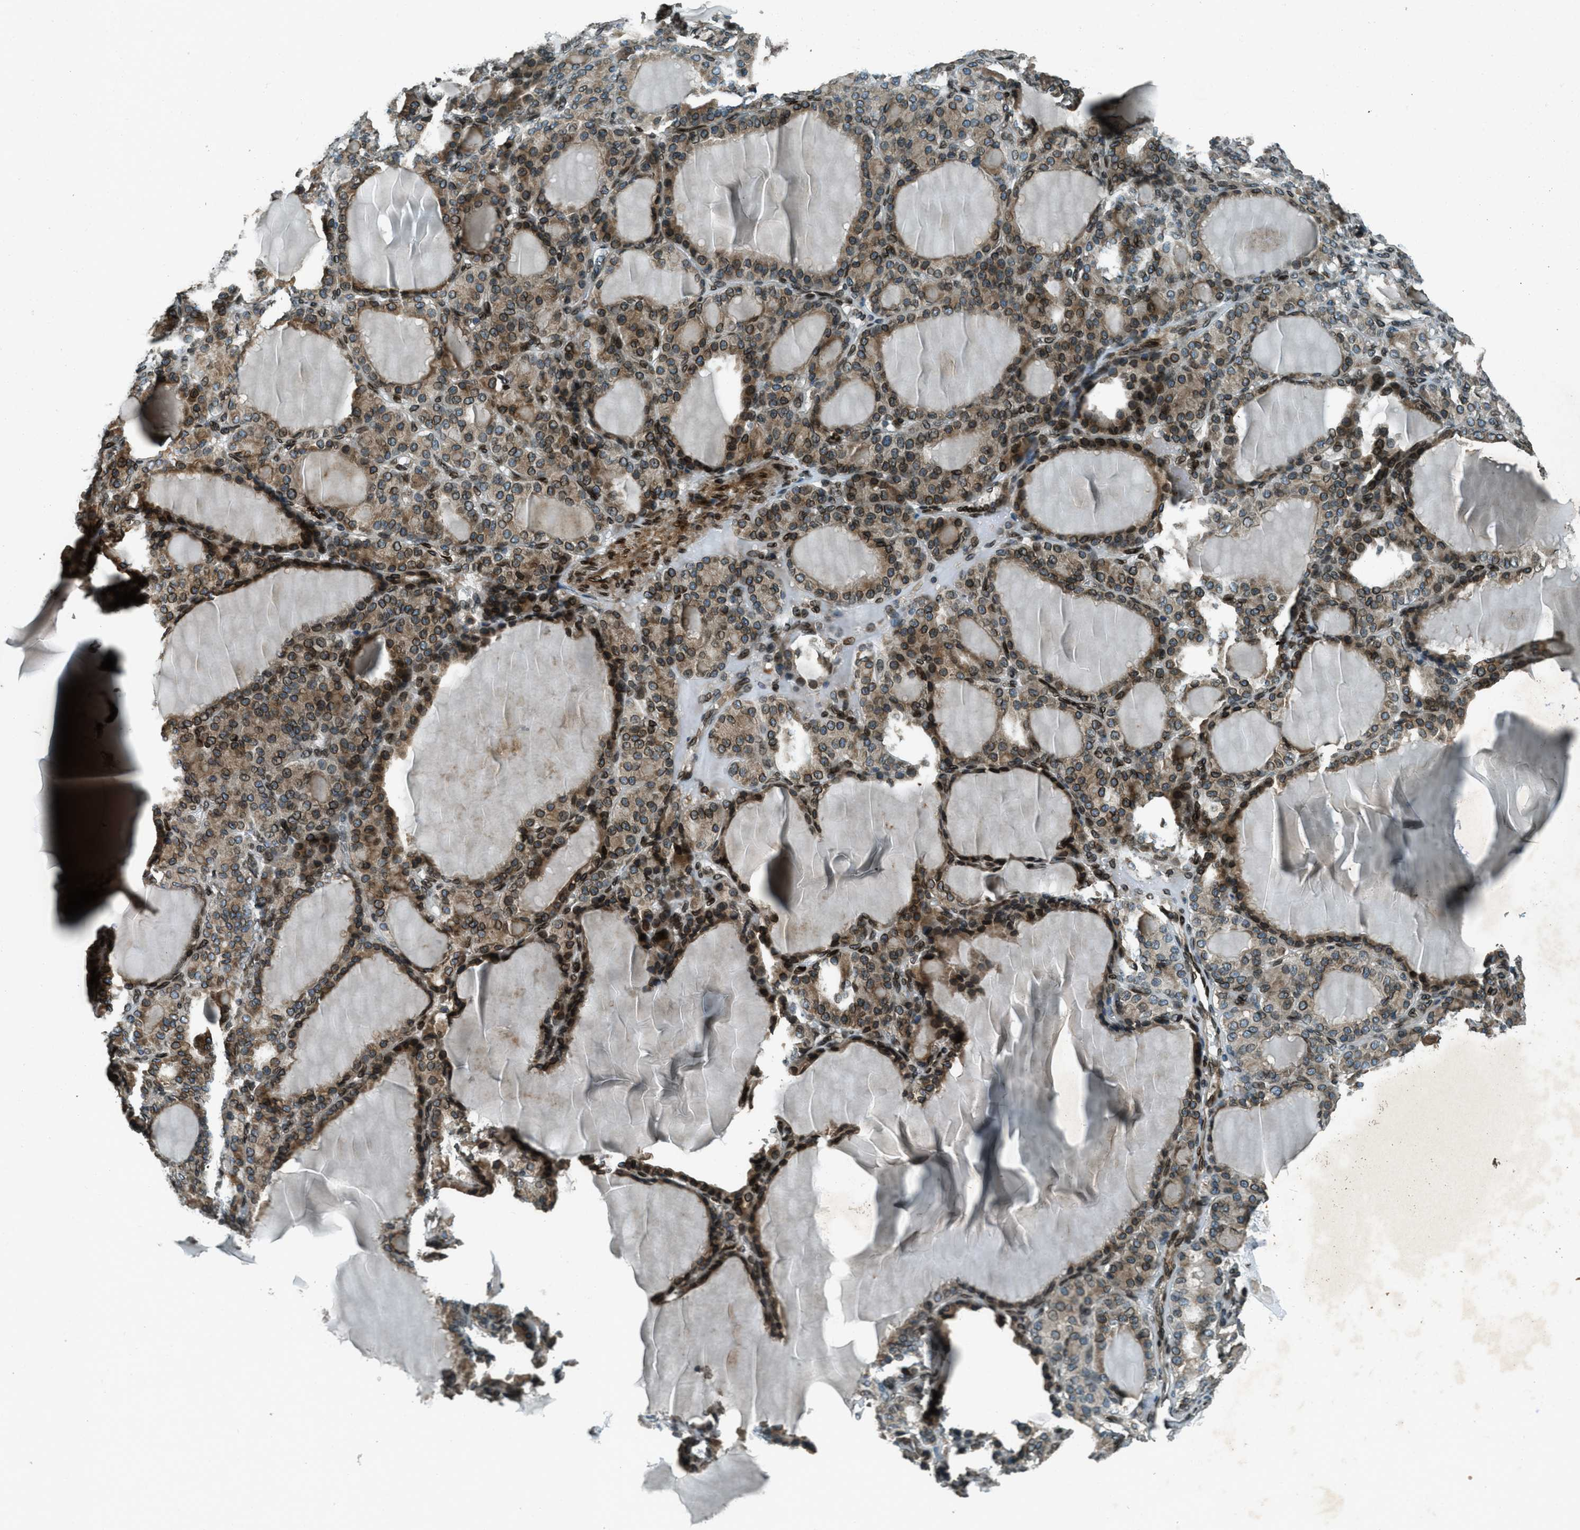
{"staining": {"intensity": "strong", "quantity": ">75%", "location": "cytoplasmic/membranous,nuclear"}, "tissue": "thyroid gland", "cell_type": "Glandular cells", "image_type": "normal", "snomed": [{"axis": "morphology", "description": "Normal tissue, NOS"}, {"axis": "topography", "description": "Thyroid gland"}], "caption": "Immunohistochemistry (DAB (3,3'-diaminobenzidine)) staining of normal thyroid gland shows strong cytoplasmic/membranous,nuclear protein staining in about >75% of glandular cells.", "gene": "LEMD2", "patient": {"sex": "female", "age": 28}}